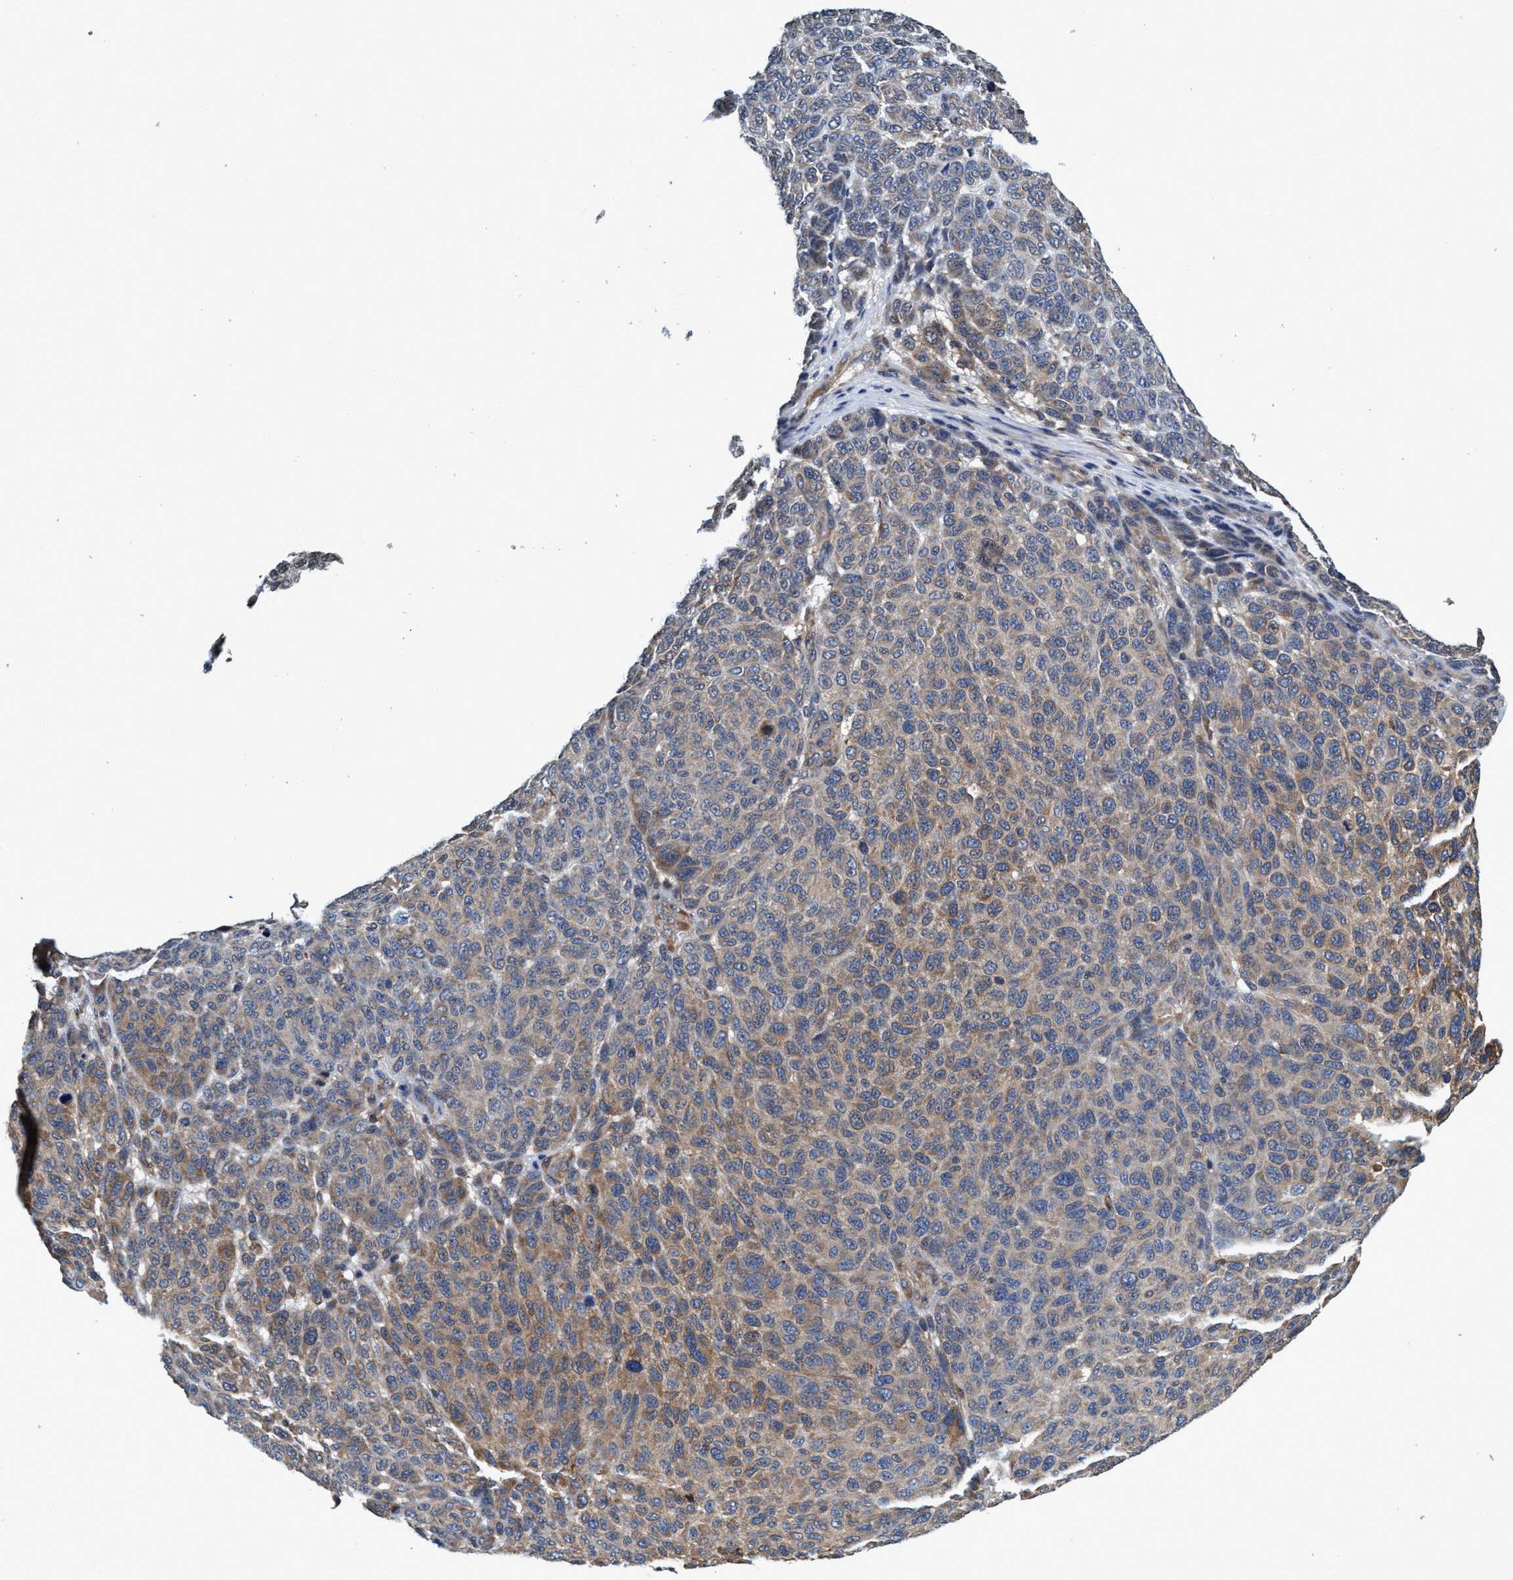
{"staining": {"intensity": "moderate", "quantity": ">75%", "location": "cytoplasmic/membranous"}, "tissue": "melanoma", "cell_type": "Tumor cells", "image_type": "cancer", "snomed": [{"axis": "morphology", "description": "Malignant melanoma, NOS"}, {"axis": "topography", "description": "Skin"}], "caption": "Immunohistochemical staining of human malignant melanoma exhibits medium levels of moderate cytoplasmic/membranous staining in approximately >75% of tumor cells. (Brightfield microscopy of DAB IHC at high magnification).", "gene": "CALCOCO2", "patient": {"sex": "male", "age": 59}}